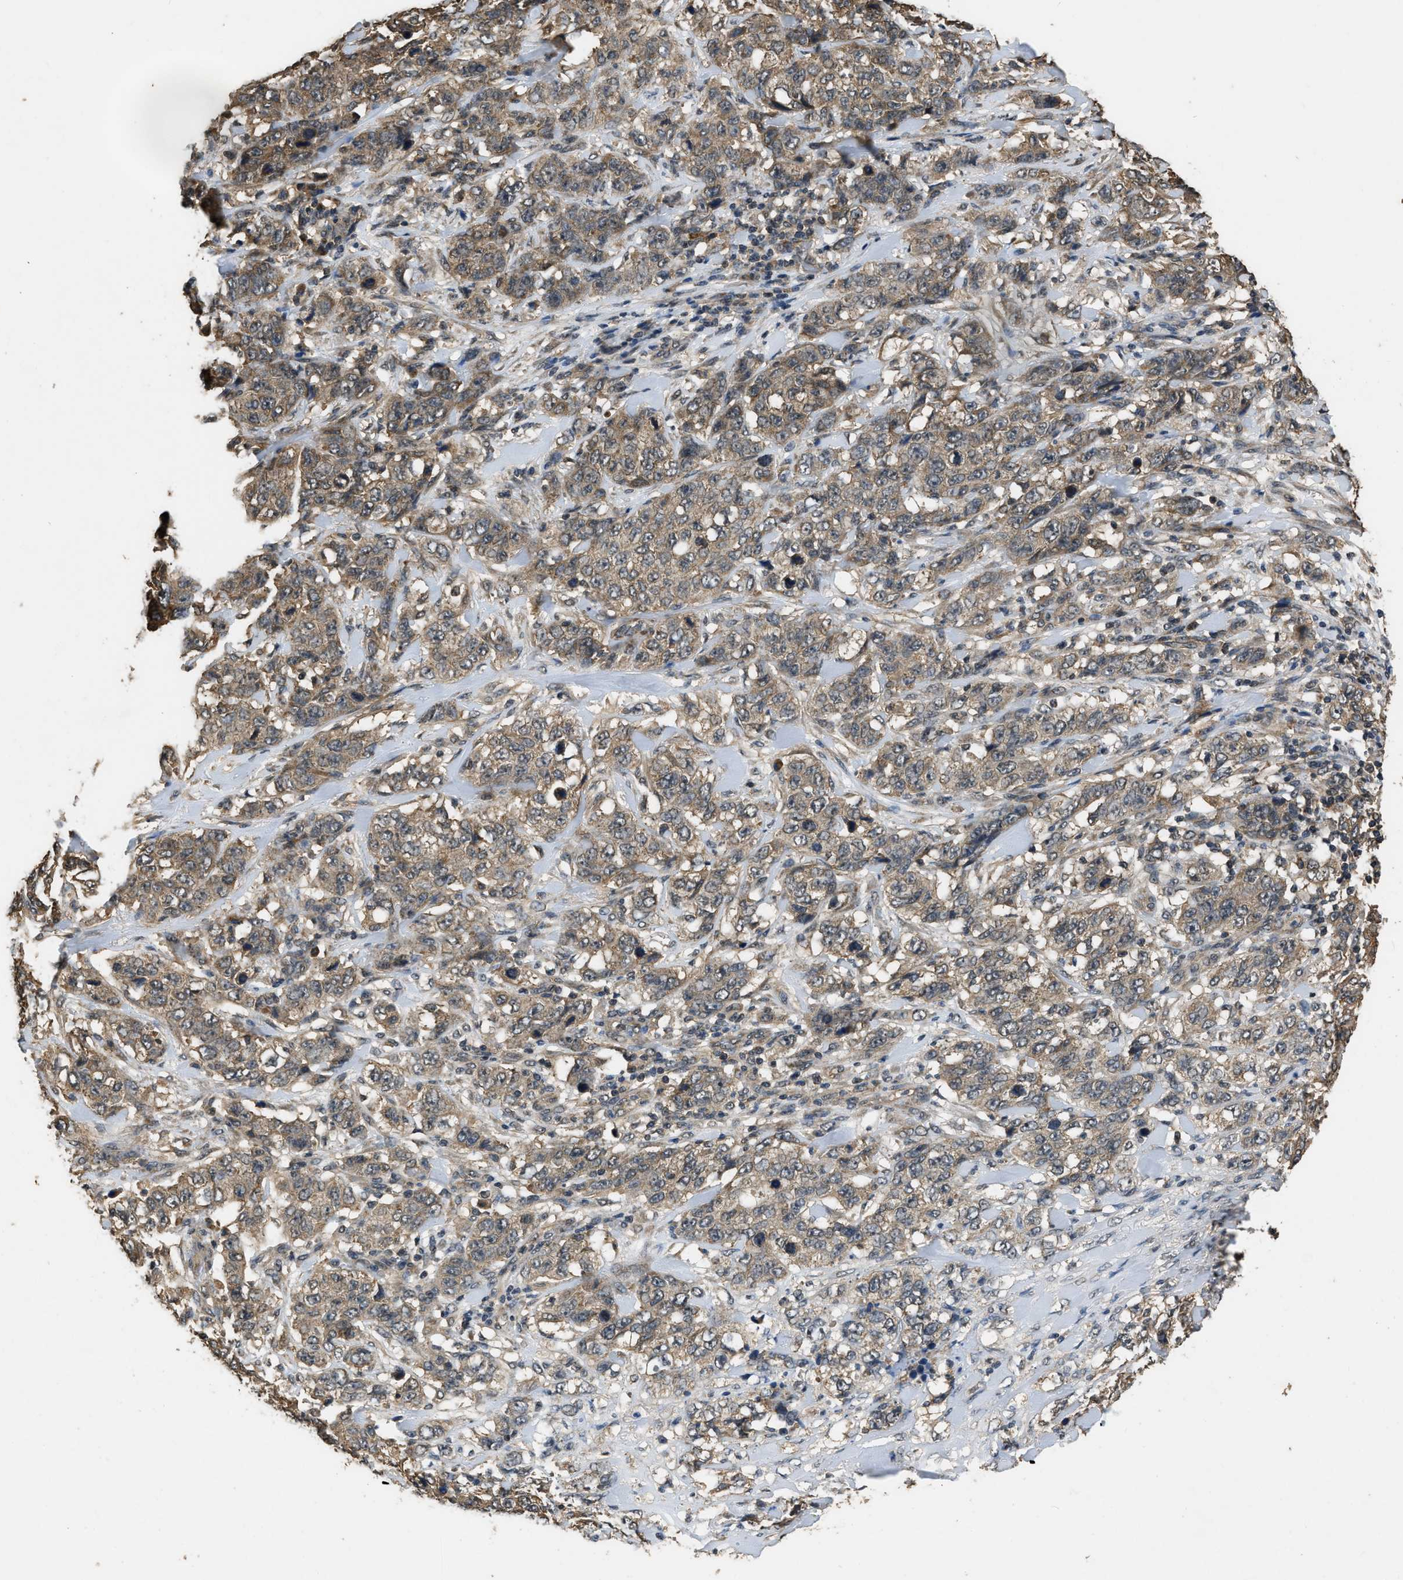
{"staining": {"intensity": "weak", "quantity": ">75%", "location": "cytoplasmic/membranous"}, "tissue": "stomach cancer", "cell_type": "Tumor cells", "image_type": "cancer", "snomed": [{"axis": "morphology", "description": "Adenocarcinoma, NOS"}, {"axis": "topography", "description": "Stomach"}], "caption": "Immunohistochemical staining of stomach cancer (adenocarcinoma) demonstrates weak cytoplasmic/membranous protein expression in about >75% of tumor cells. (Stains: DAB (3,3'-diaminobenzidine) in brown, nuclei in blue, Microscopy: brightfield microscopy at high magnification).", "gene": "DENND6B", "patient": {"sex": "male", "age": 48}}